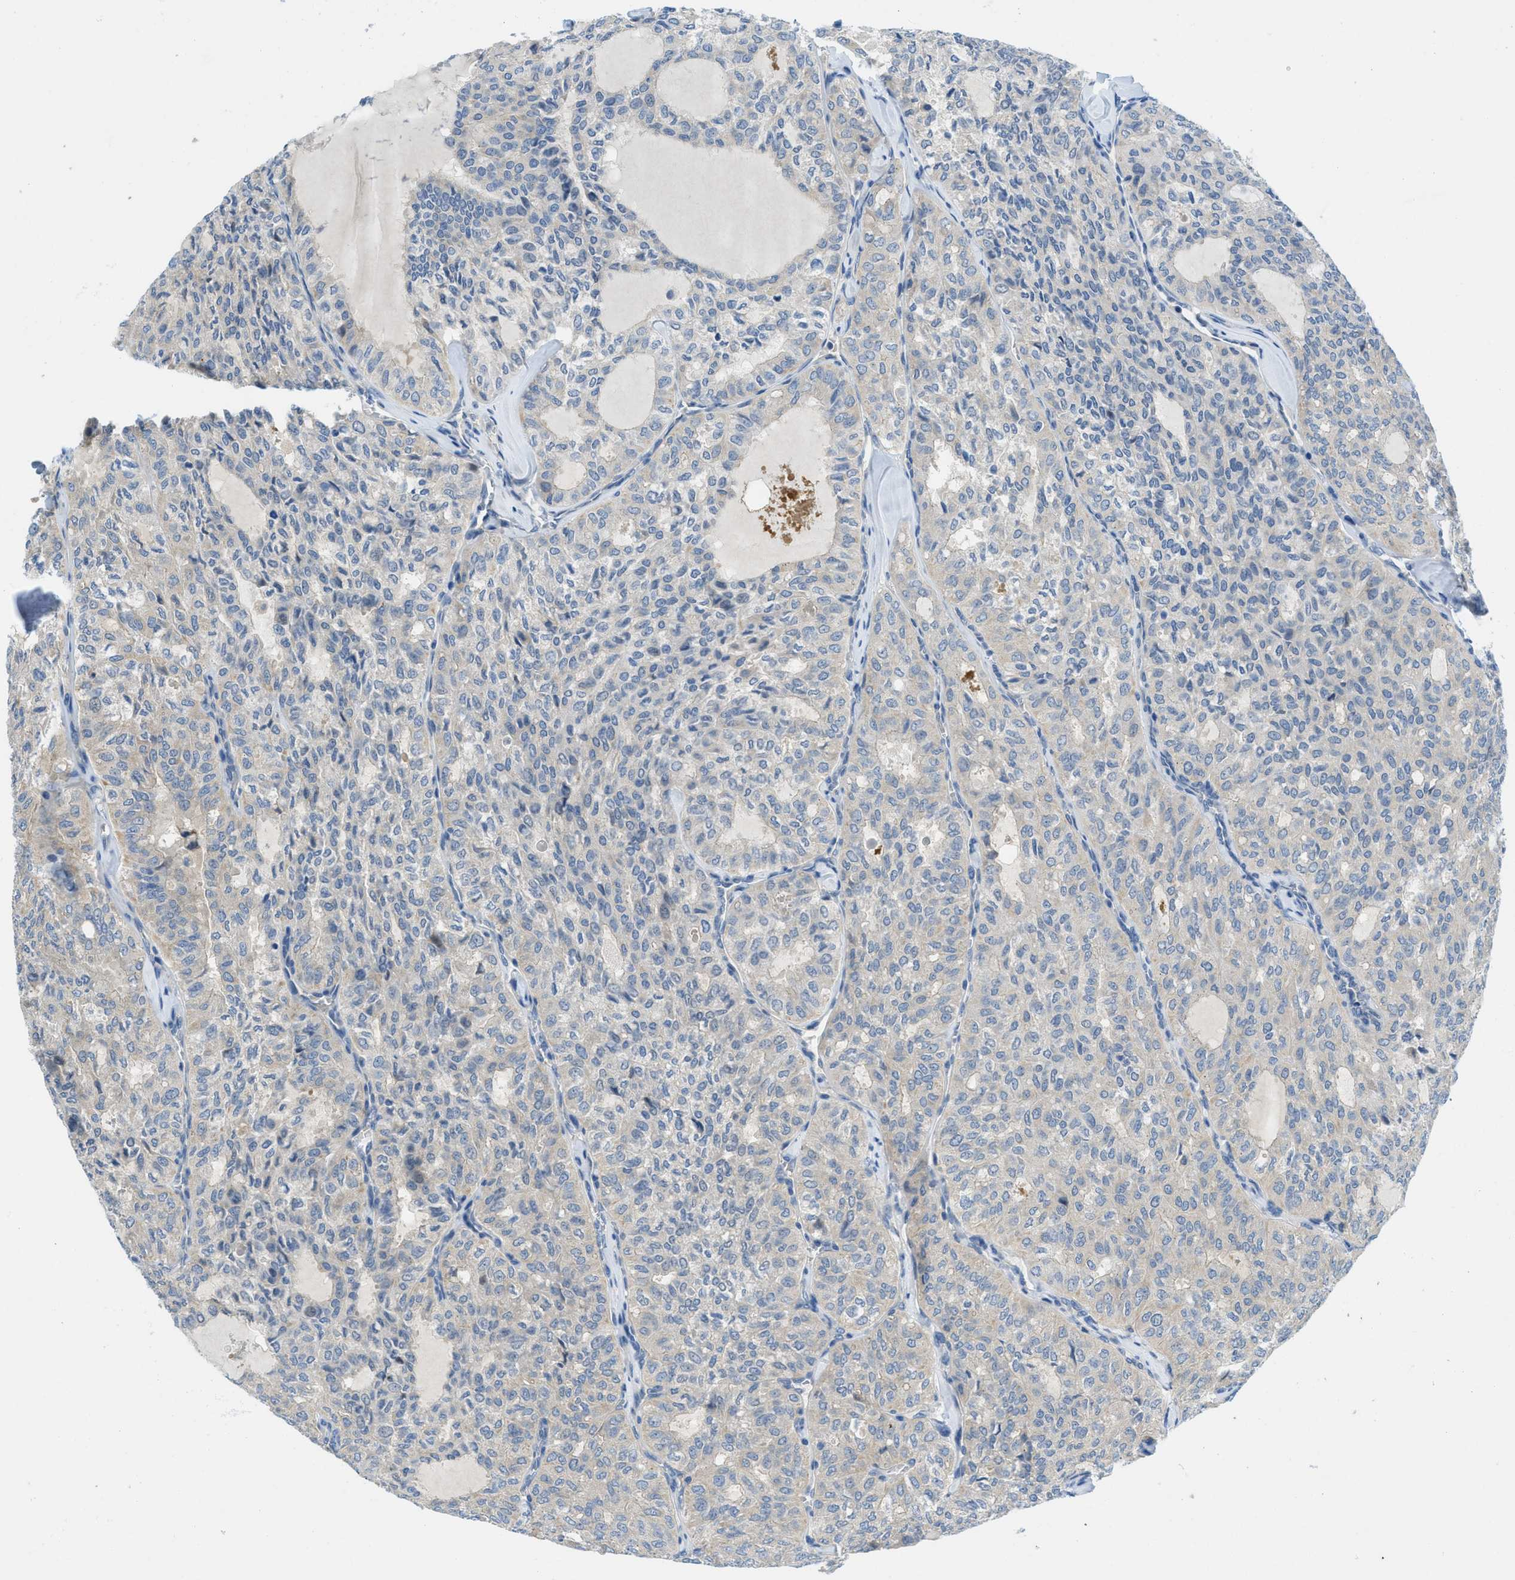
{"staining": {"intensity": "negative", "quantity": "none", "location": "none"}, "tissue": "thyroid cancer", "cell_type": "Tumor cells", "image_type": "cancer", "snomed": [{"axis": "morphology", "description": "Follicular adenoma carcinoma, NOS"}, {"axis": "topography", "description": "Thyroid gland"}], "caption": "High power microscopy image of an immunohistochemistry (IHC) micrograph of thyroid cancer (follicular adenoma carcinoma), revealing no significant staining in tumor cells.", "gene": "RIPK2", "patient": {"sex": "male", "age": 75}}